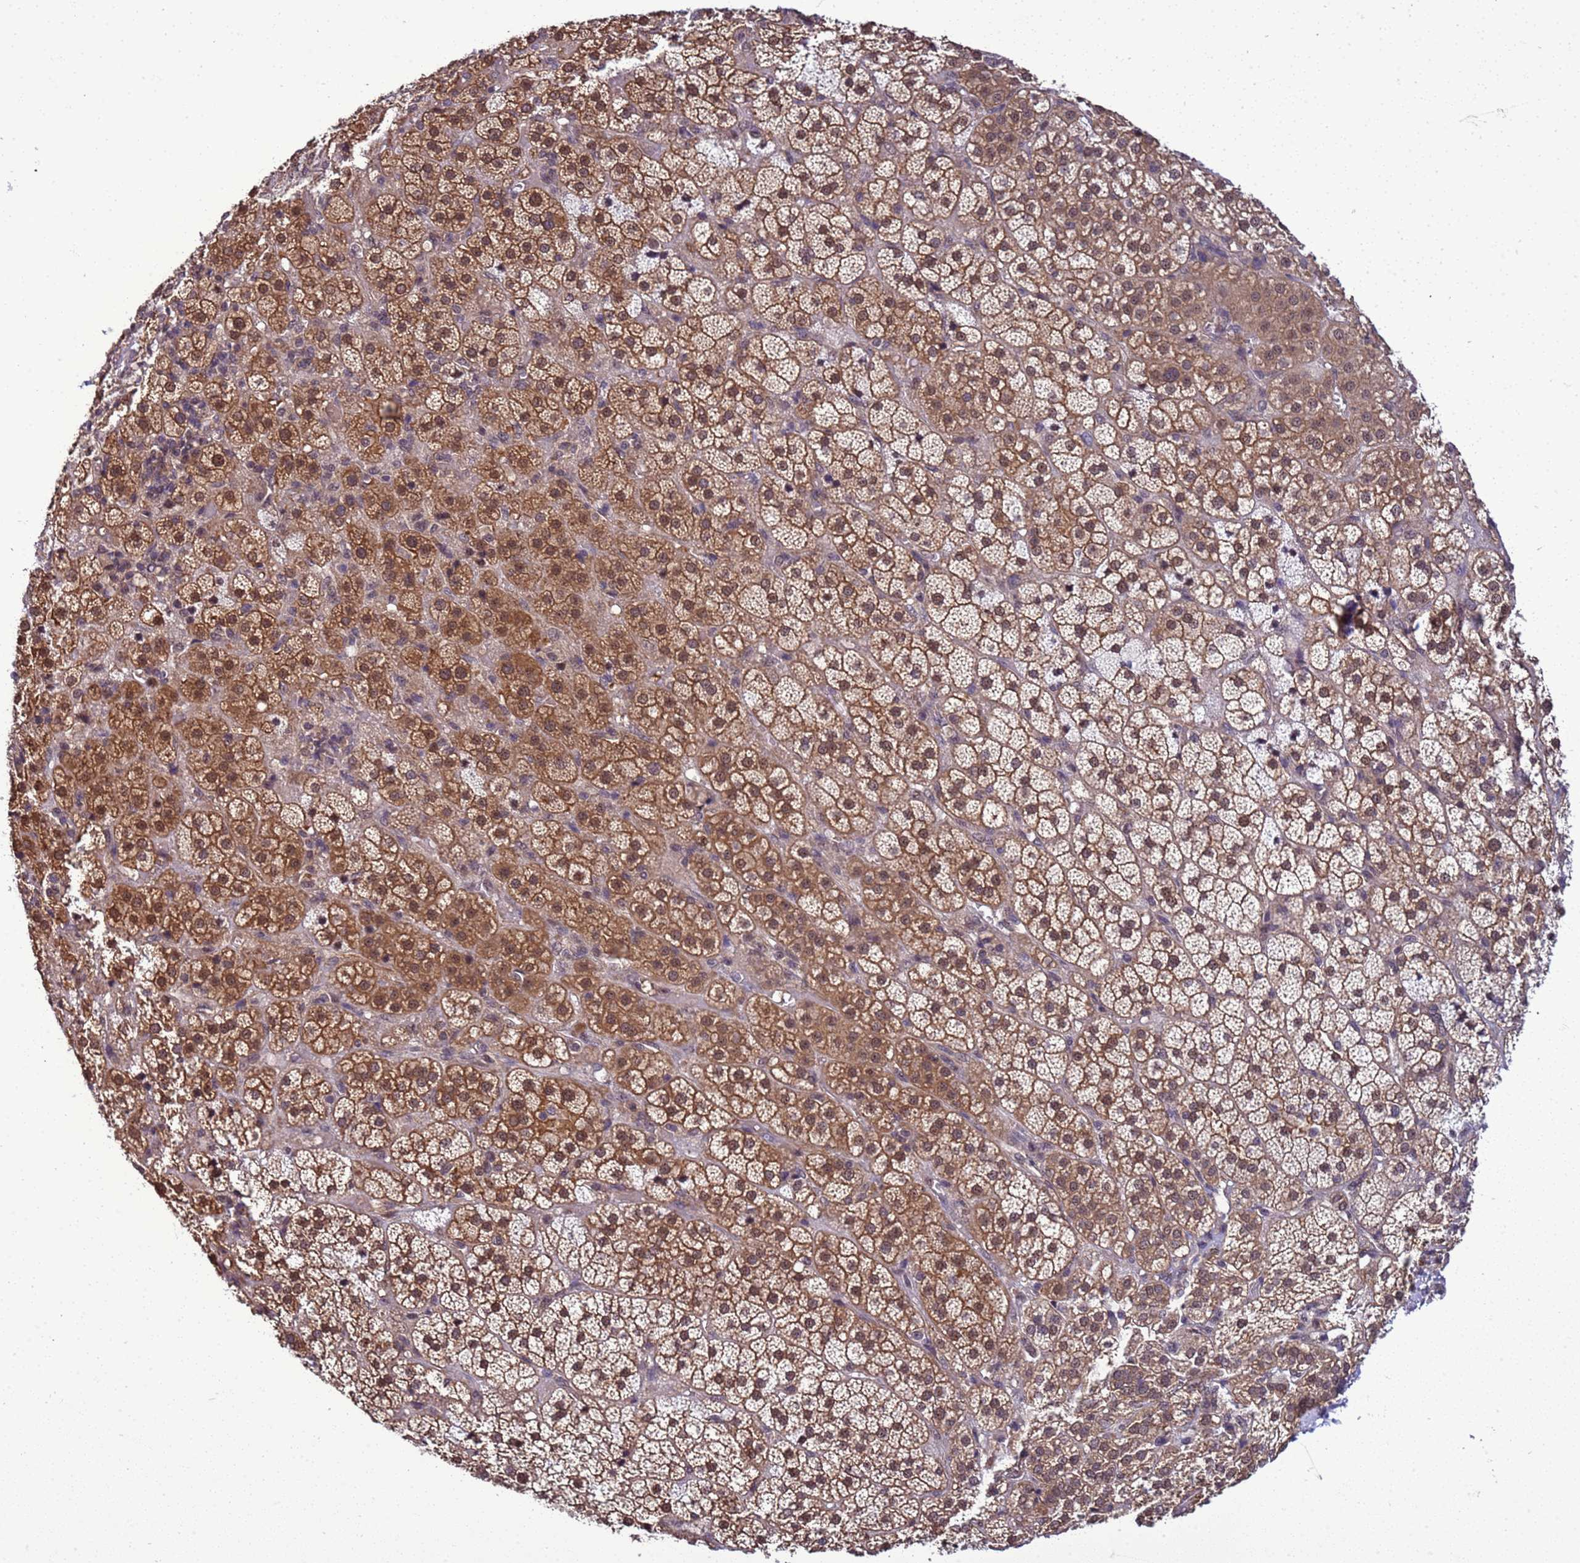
{"staining": {"intensity": "strong", "quantity": ">75%", "location": "cytoplasmic/membranous,nuclear"}, "tissue": "adrenal gland", "cell_type": "Glandular cells", "image_type": "normal", "snomed": [{"axis": "morphology", "description": "Normal tissue, NOS"}, {"axis": "topography", "description": "Adrenal gland"}], "caption": "Brown immunohistochemical staining in benign adrenal gland demonstrates strong cytoplasmic/membranous,nuclear staining in approximately >75% of glandular cells.", "gene": "GEN1", "patient": {"sex": "female", "age": 70}}